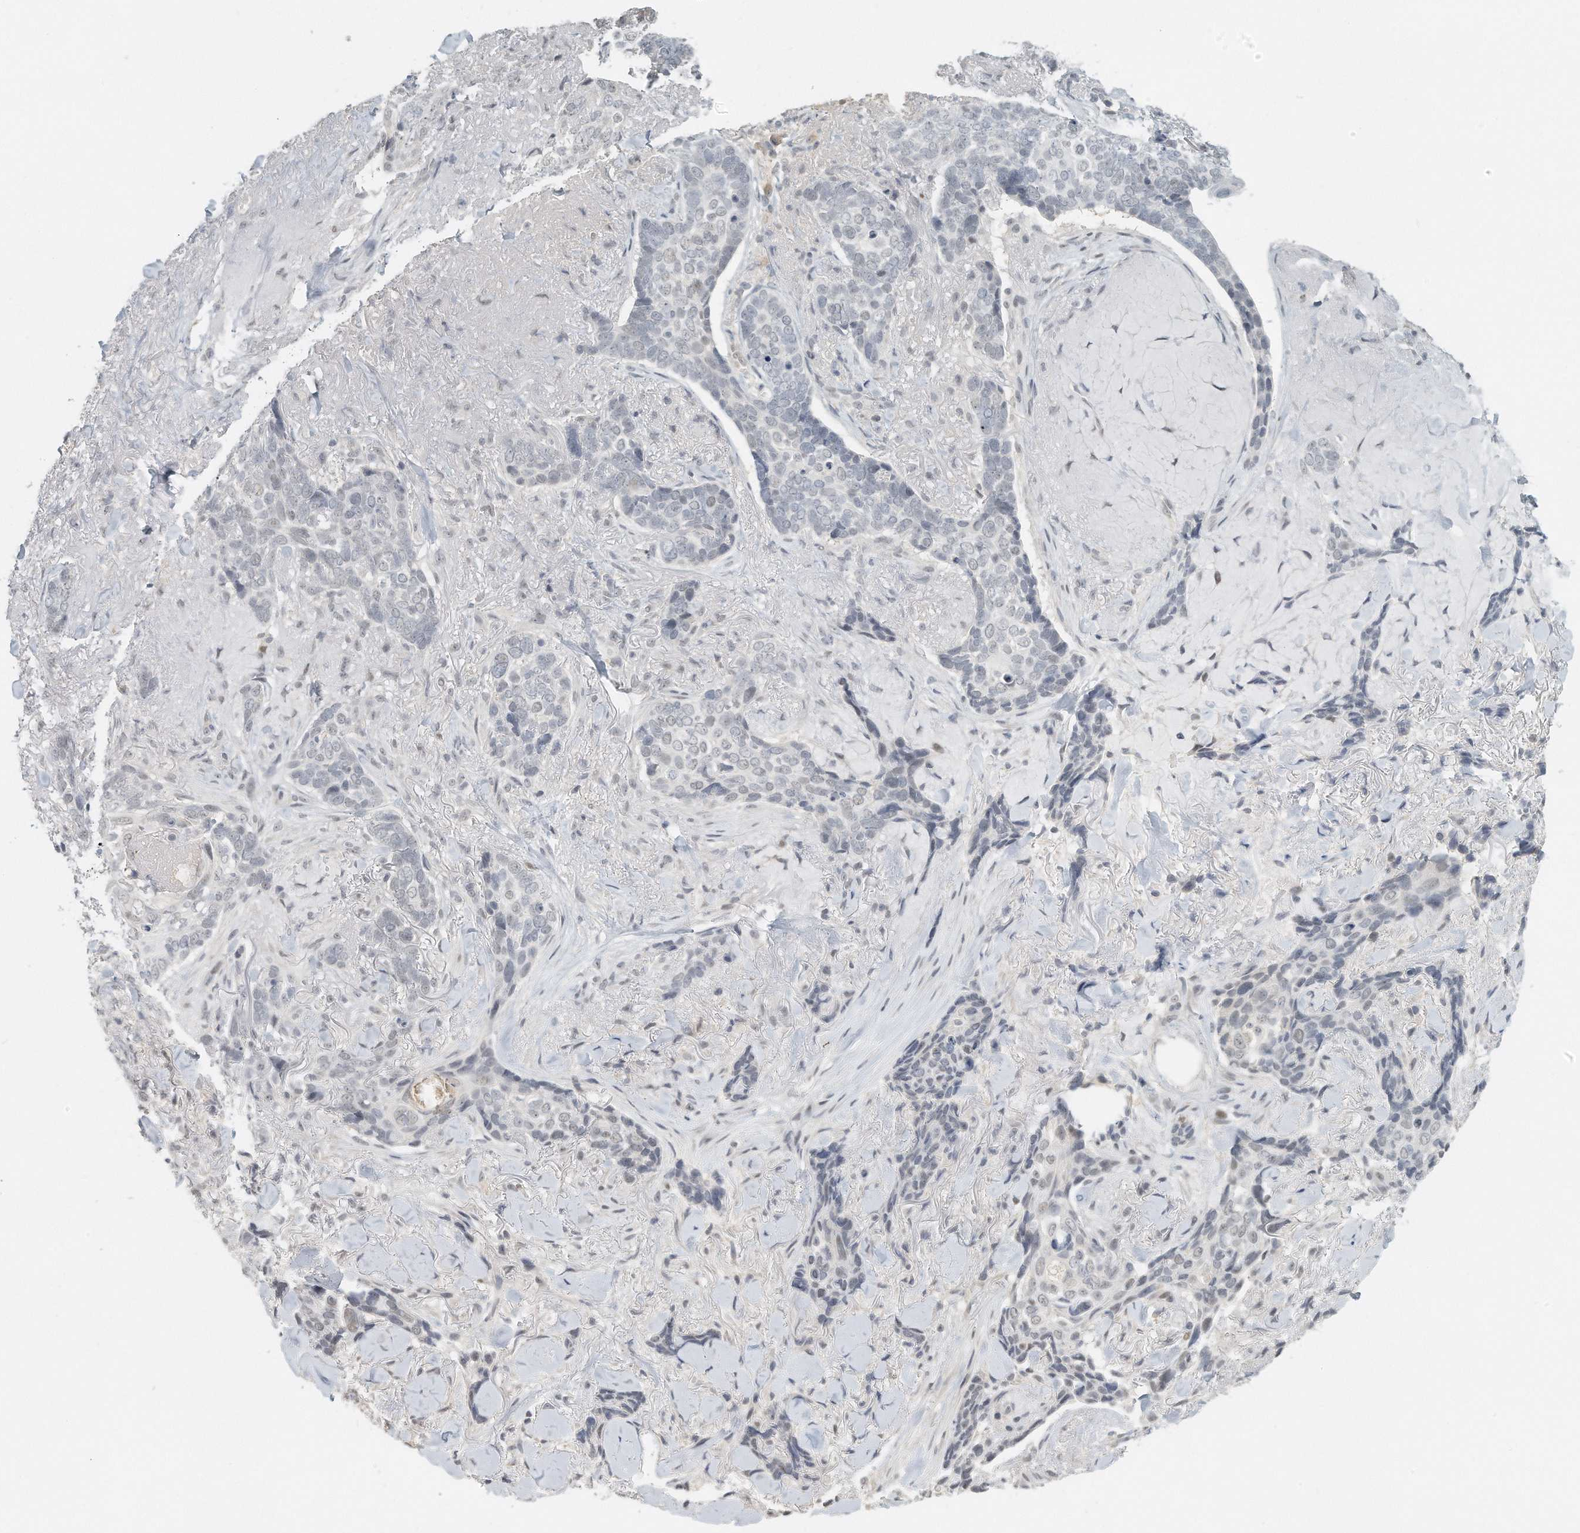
{"staining": {"intensity": "negative", "quantity": "none", "location": "none"}, "tissue": "skin cancer", "cell_type": "Tumor cells", "image_type": "cancer", "snomed": [{"axis": "morphology", "description": "Basal cell carcinoma"}, {"axis": "topography", "description": "Skin"}], "caption": "The histopathology image demonstrates no significant expression in tumor cells of skin cancer.", "gene": "DDX43", "patient": {"sex": "female", "age": 82}}